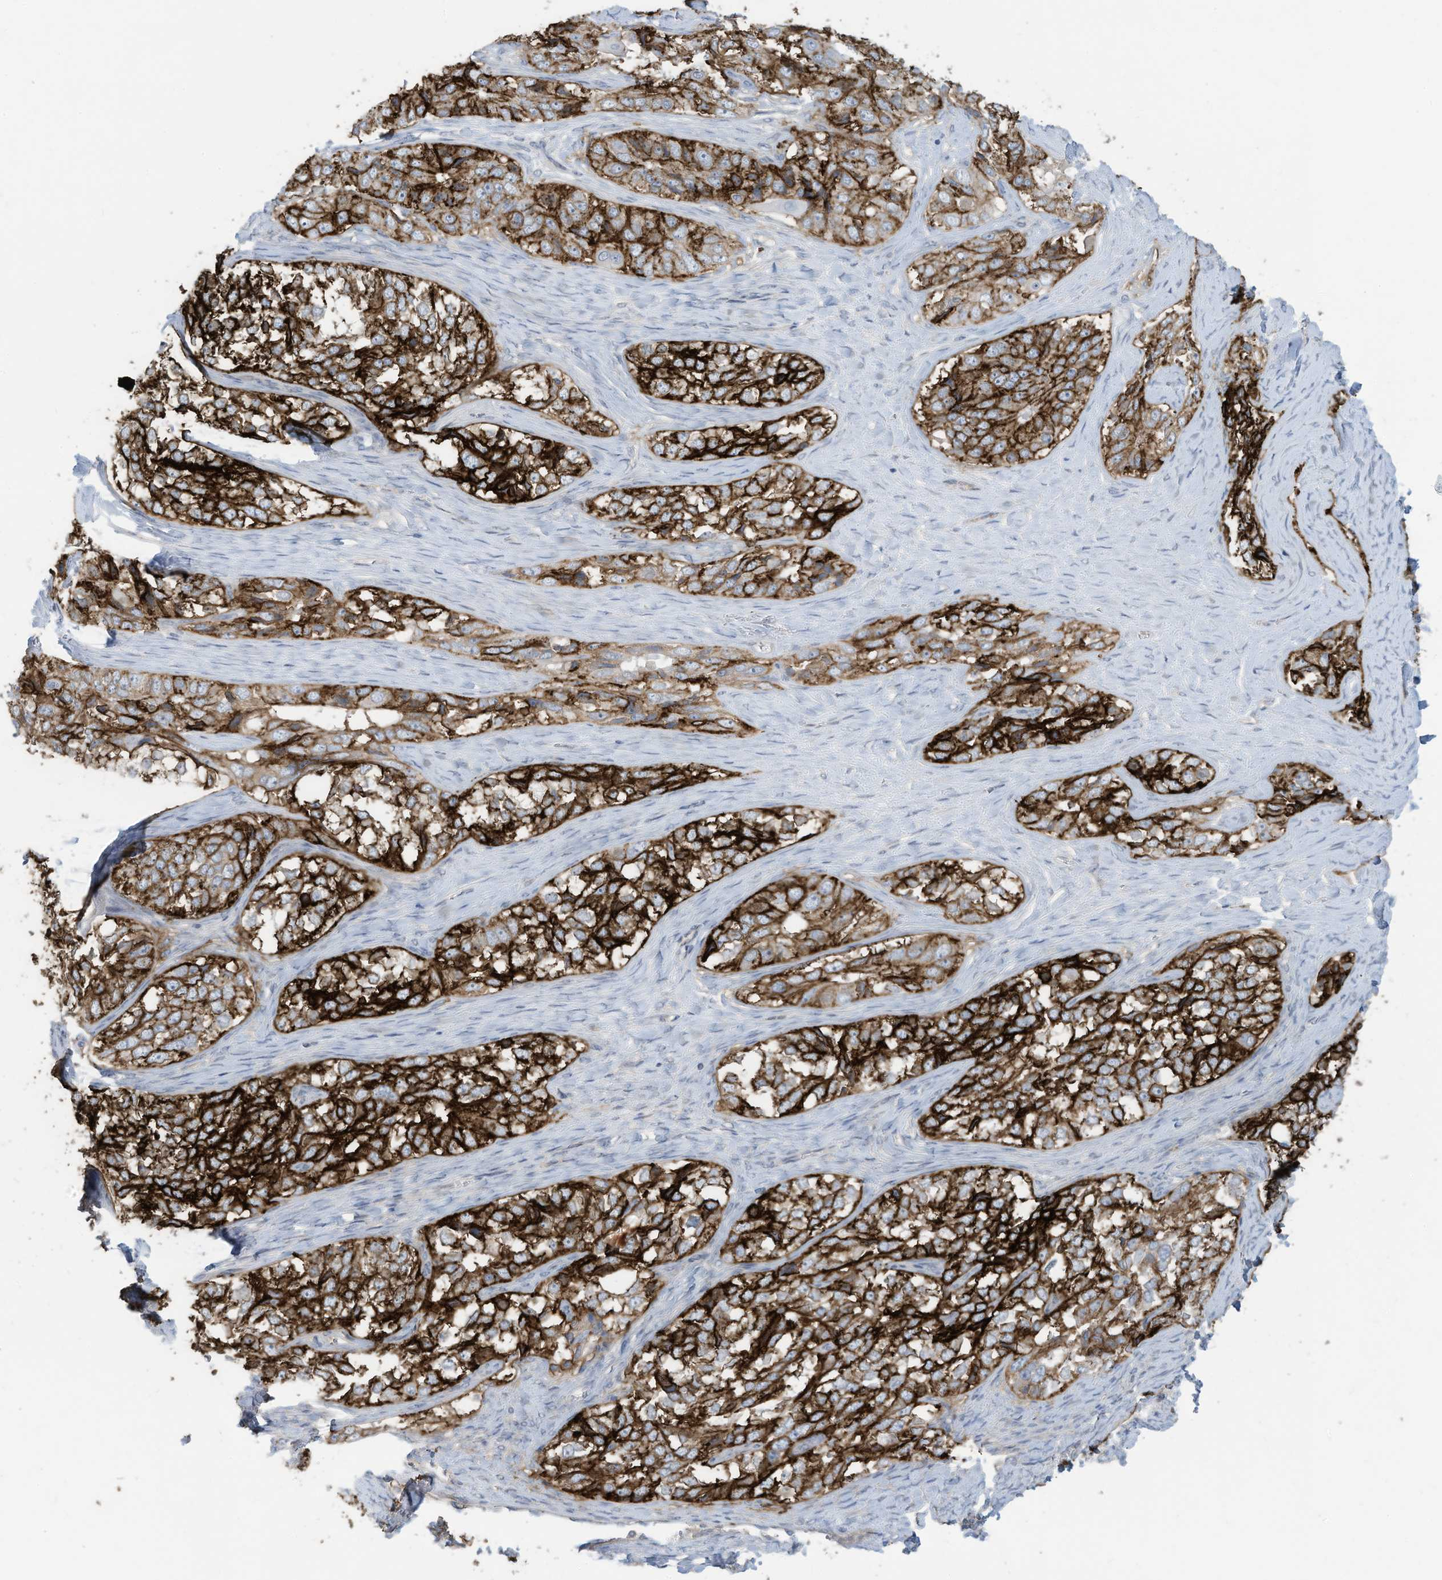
{"staining": {"intensity": "strong", "quantity": ">75%", "location": "cytoplasmic/membranous"}, "tissue": "ovarian cancer", "cell_type": "Tumor cells", "image_type": "cancer", "snomed": [{"axis": "morphology", "description": "Carcinoma, endometroid"}, {"axis": "topography", "description": "Ovary"}], "caption": "High-power microscopy captured an IHC histopathology image of ovarian cancer, revealing strong cytoplasmic/membranous expression in about >75% of tumor cells.", "gene": "SLC1A5", "patient": {"sex": "female", "age": 51}}